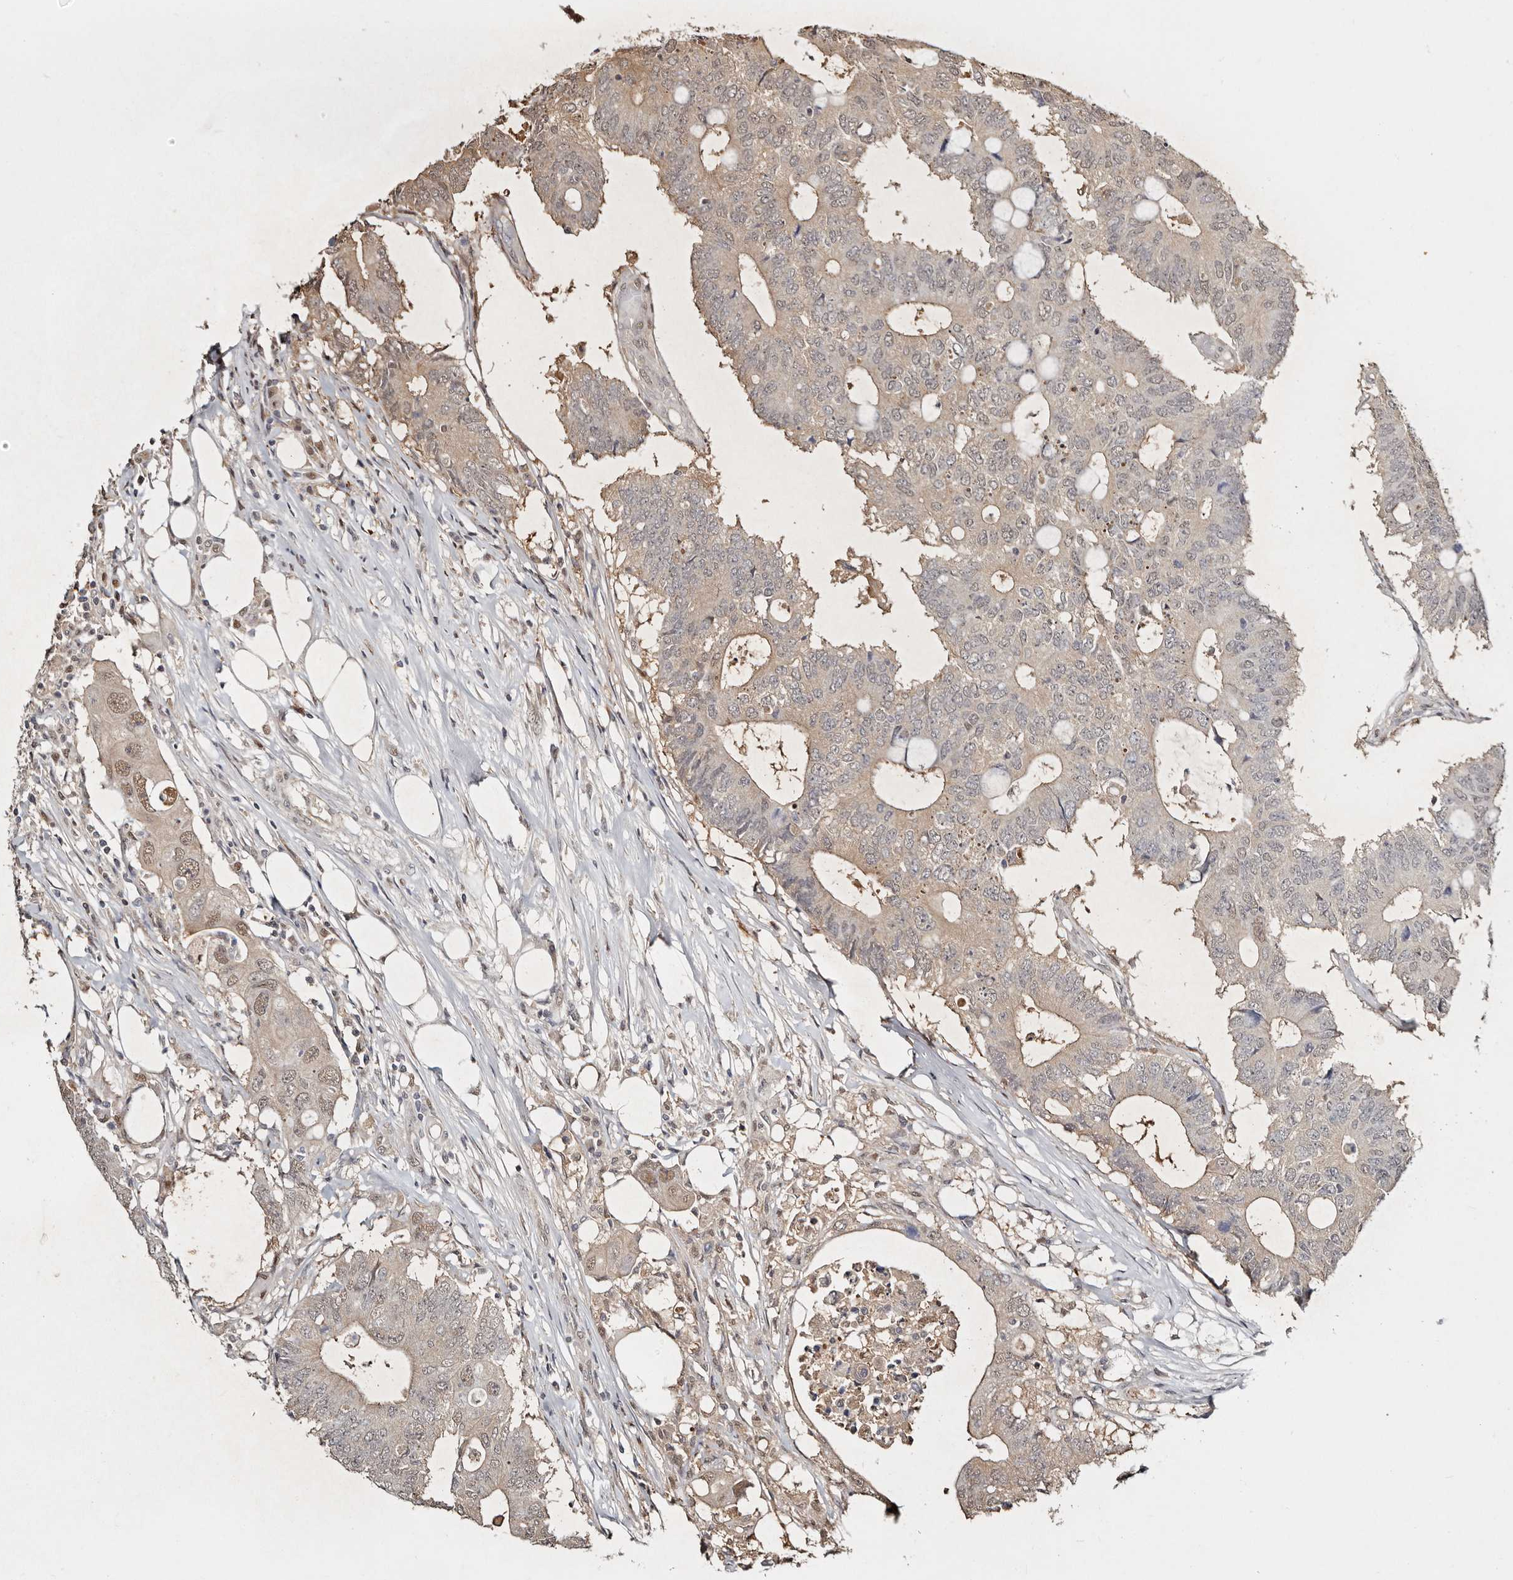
{"staining": {"intensity": "moderate", "quantity": "<25%", "location": "nuclear"}, "tissue": "colorectal cancer", "cell_type": "Tumor cells", "image_type": "cancer", "snomed": [{"axis": "morphology", "description": "Adenocarcinoma, NOS"}, {"axis": "topography", "description": "Colon"}], "caption": "Adenocarcinoma (colorectal) stained for a protein (brown) reveals moderate nuclear positive staining in about <25% of tumor cells.", "gene": "PSMA5", "patient": {"sex": "male", "age": 71}}